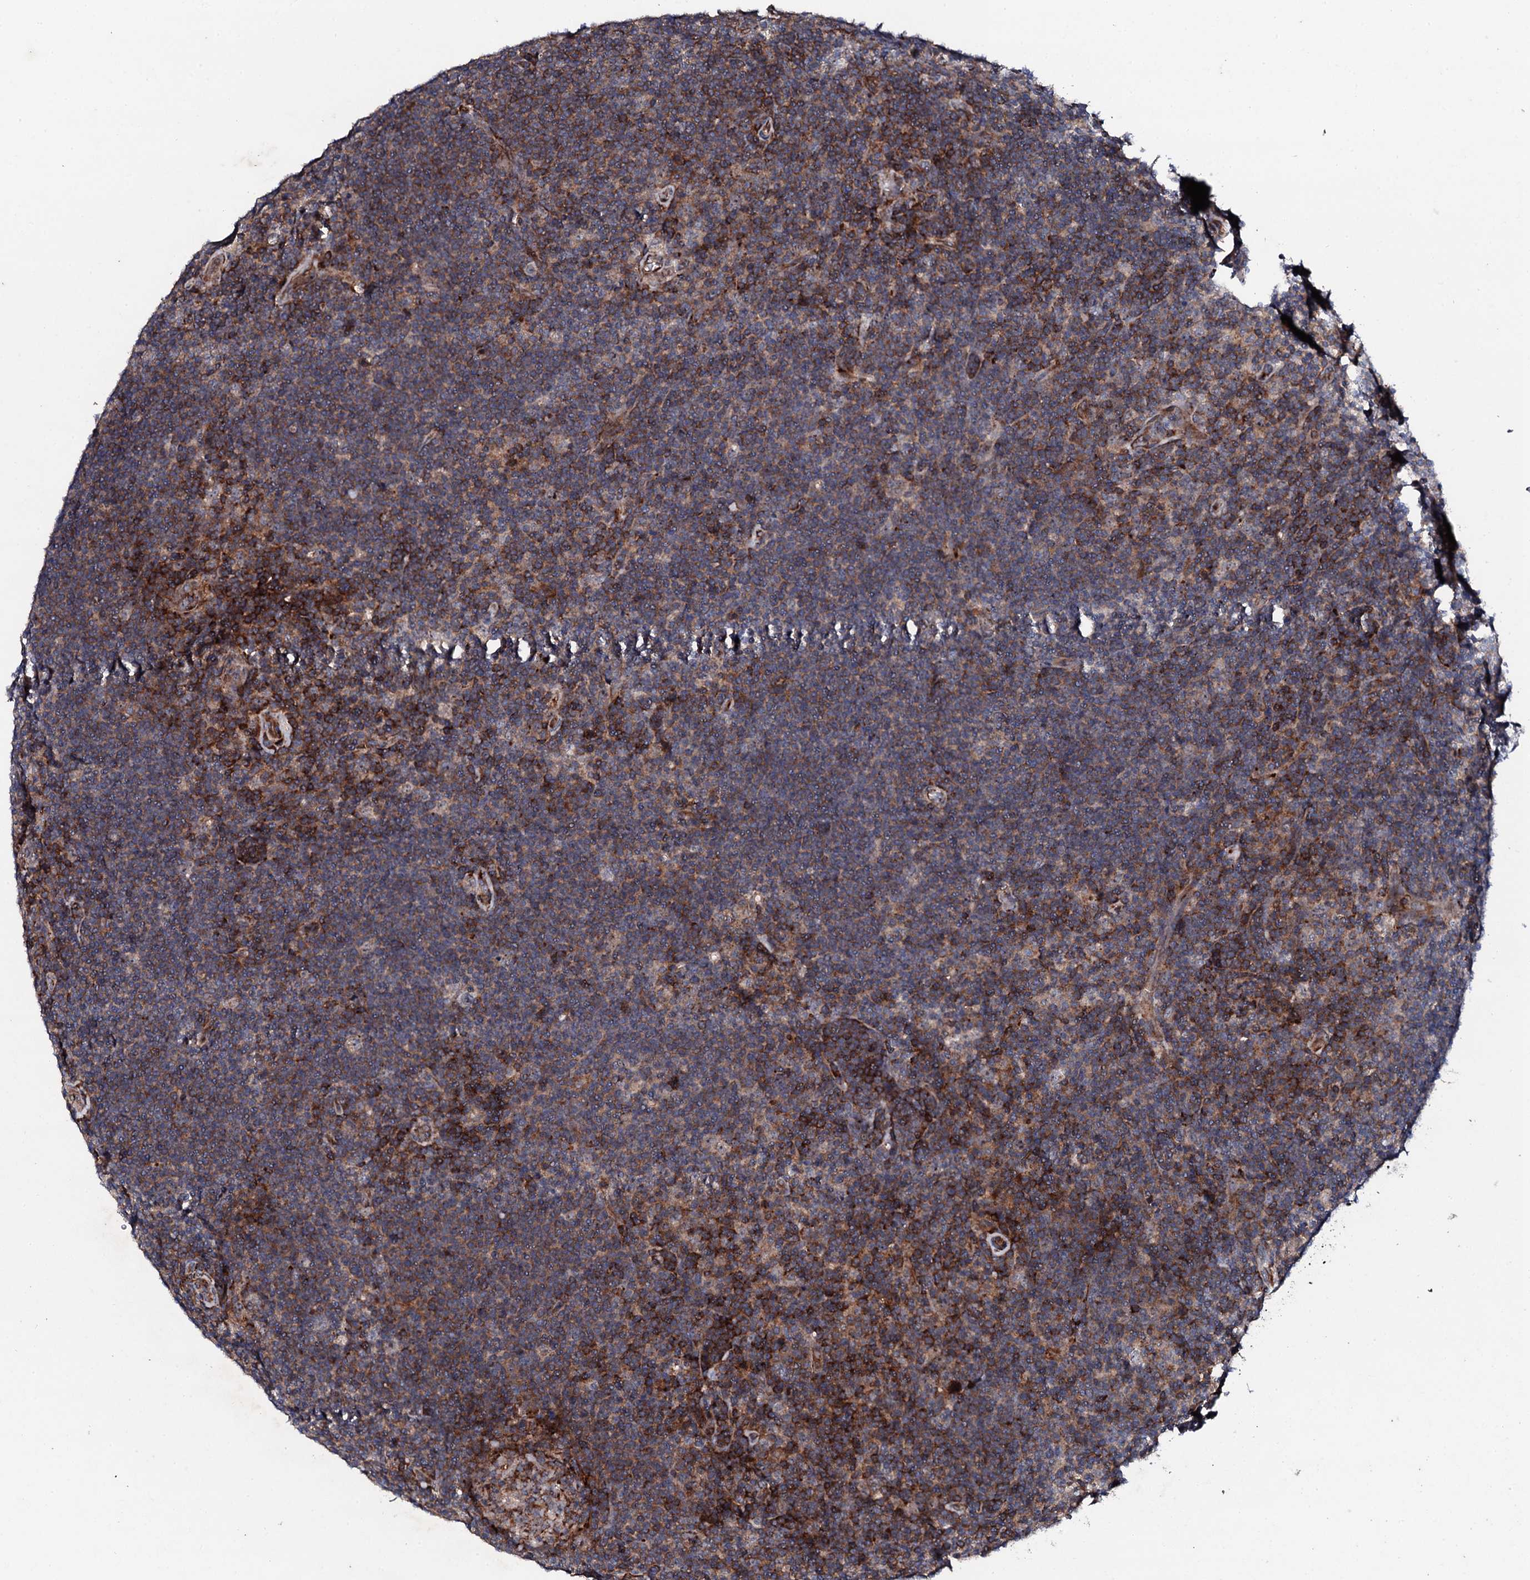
{"staining": {"intensity": "weak", "quantity": "<25%", "location": "cytoplasmic/membranous"}, "tissue": "lymphoma", "cell_type": "Tumor cells", "image_type": "cancer", "snomed": [{"axis": "morphology", "description": "Hodgkin's disease, NOS"}, {"axis": "topography", "description": "Lymph node"}], "caption": "Immunohistochemistry (IHC) photomicrograph of Hodgkin's disease stained for a protein (brown), which shows no positivity in tumor cells.", "gene": "GTPBP4", "patient": {"sex": "female", "age": 57}}